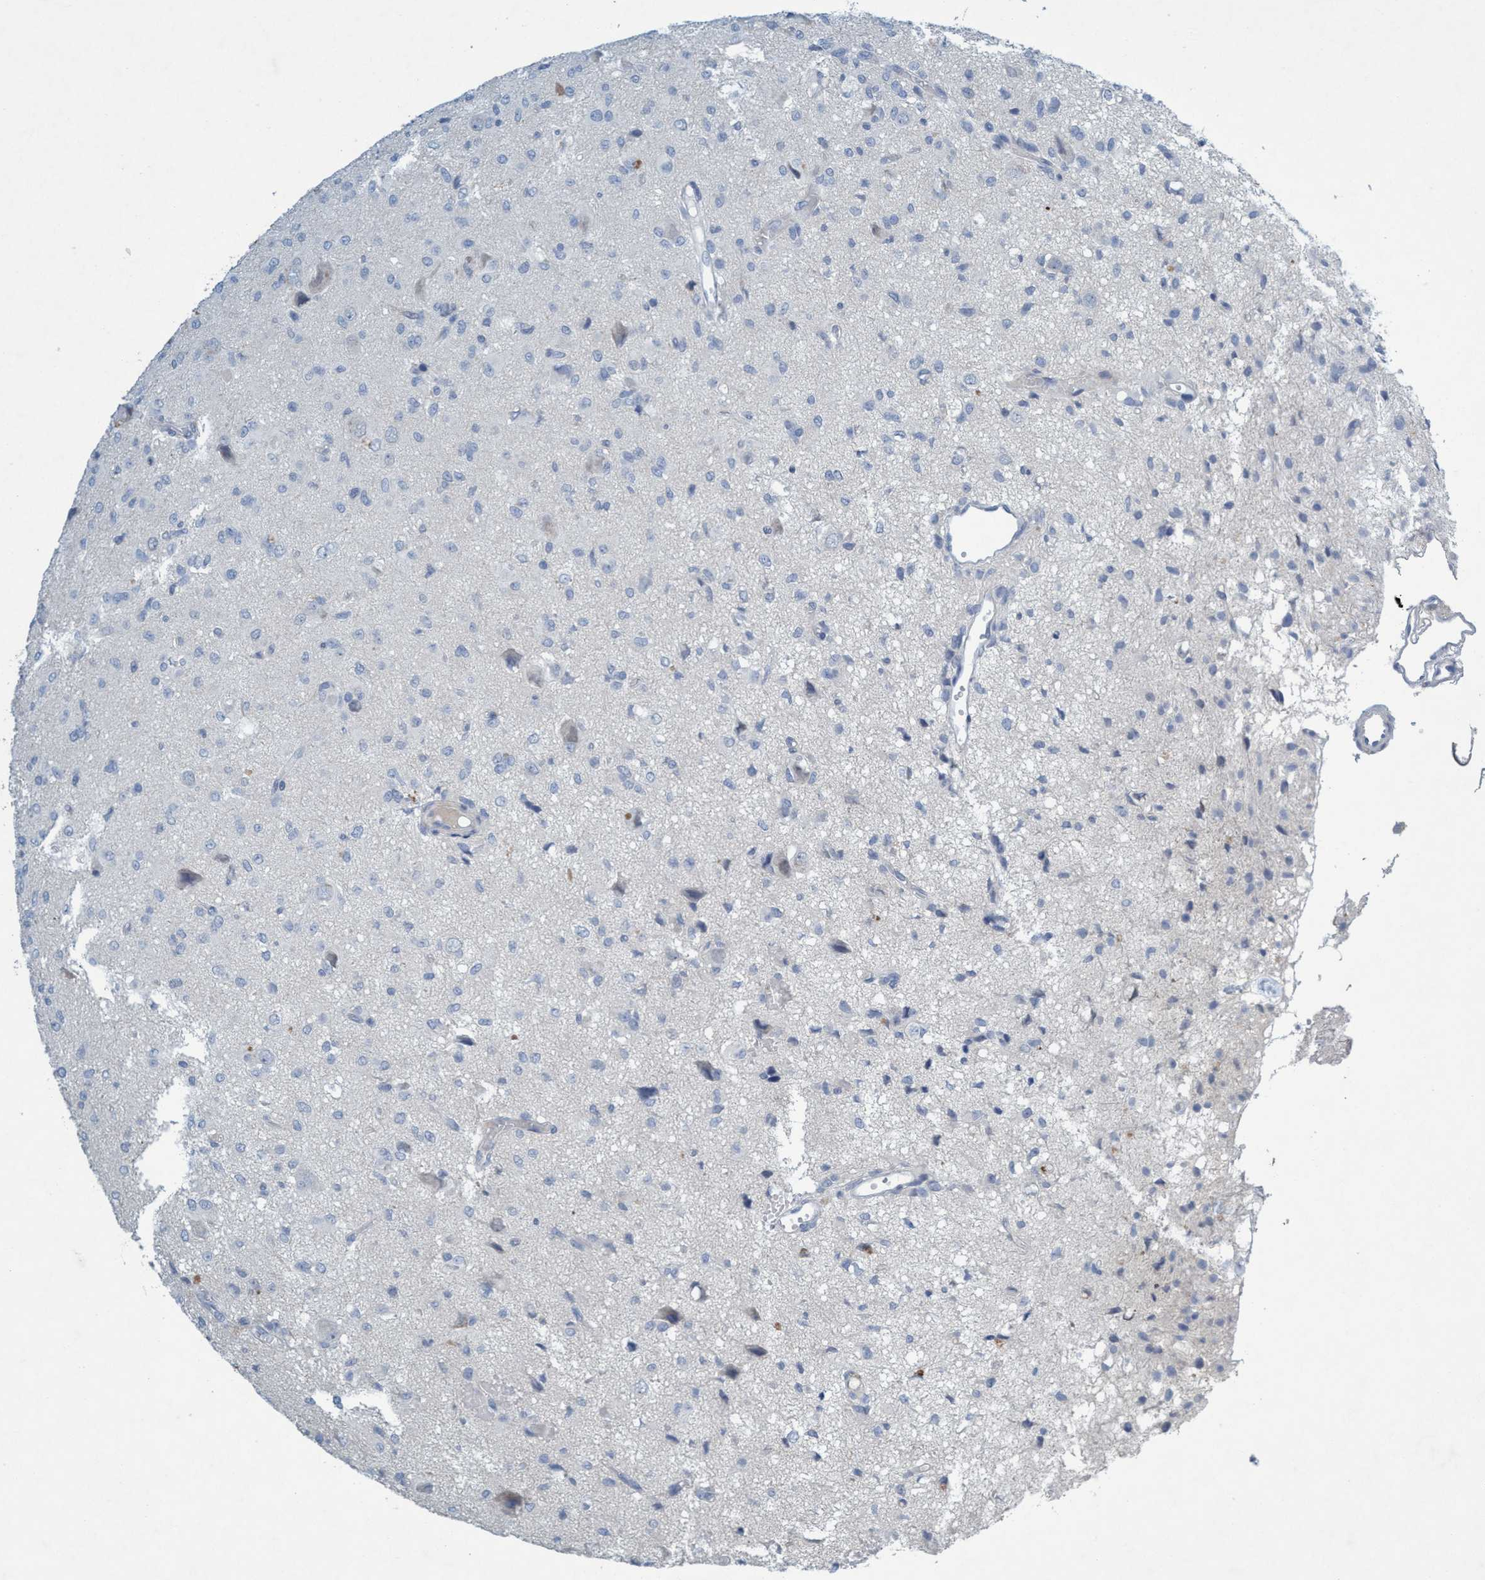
{"staining": {"intensity": "negative", "quantity": "none", "location": "none"}, "tissue": "glioma", "cell_type": "Tumor cells", "image_type": "cancer", "snomed": [{"axis": "morphology", "description": "Glioma, malignant, High grade"}, {"axis": "topography", "description": "Brain"}], "caption": "Photomicrograph shows no significant protein staining in tumor cells of high-grade glioma (malignant). The staining is performed using DAB (3,3'-diaminobenzidine) brown chromogen with nuclei counter-stained in using hematoxylin.", "gene": "RNF208", "patient": {"sex": "female", "age": 59}}